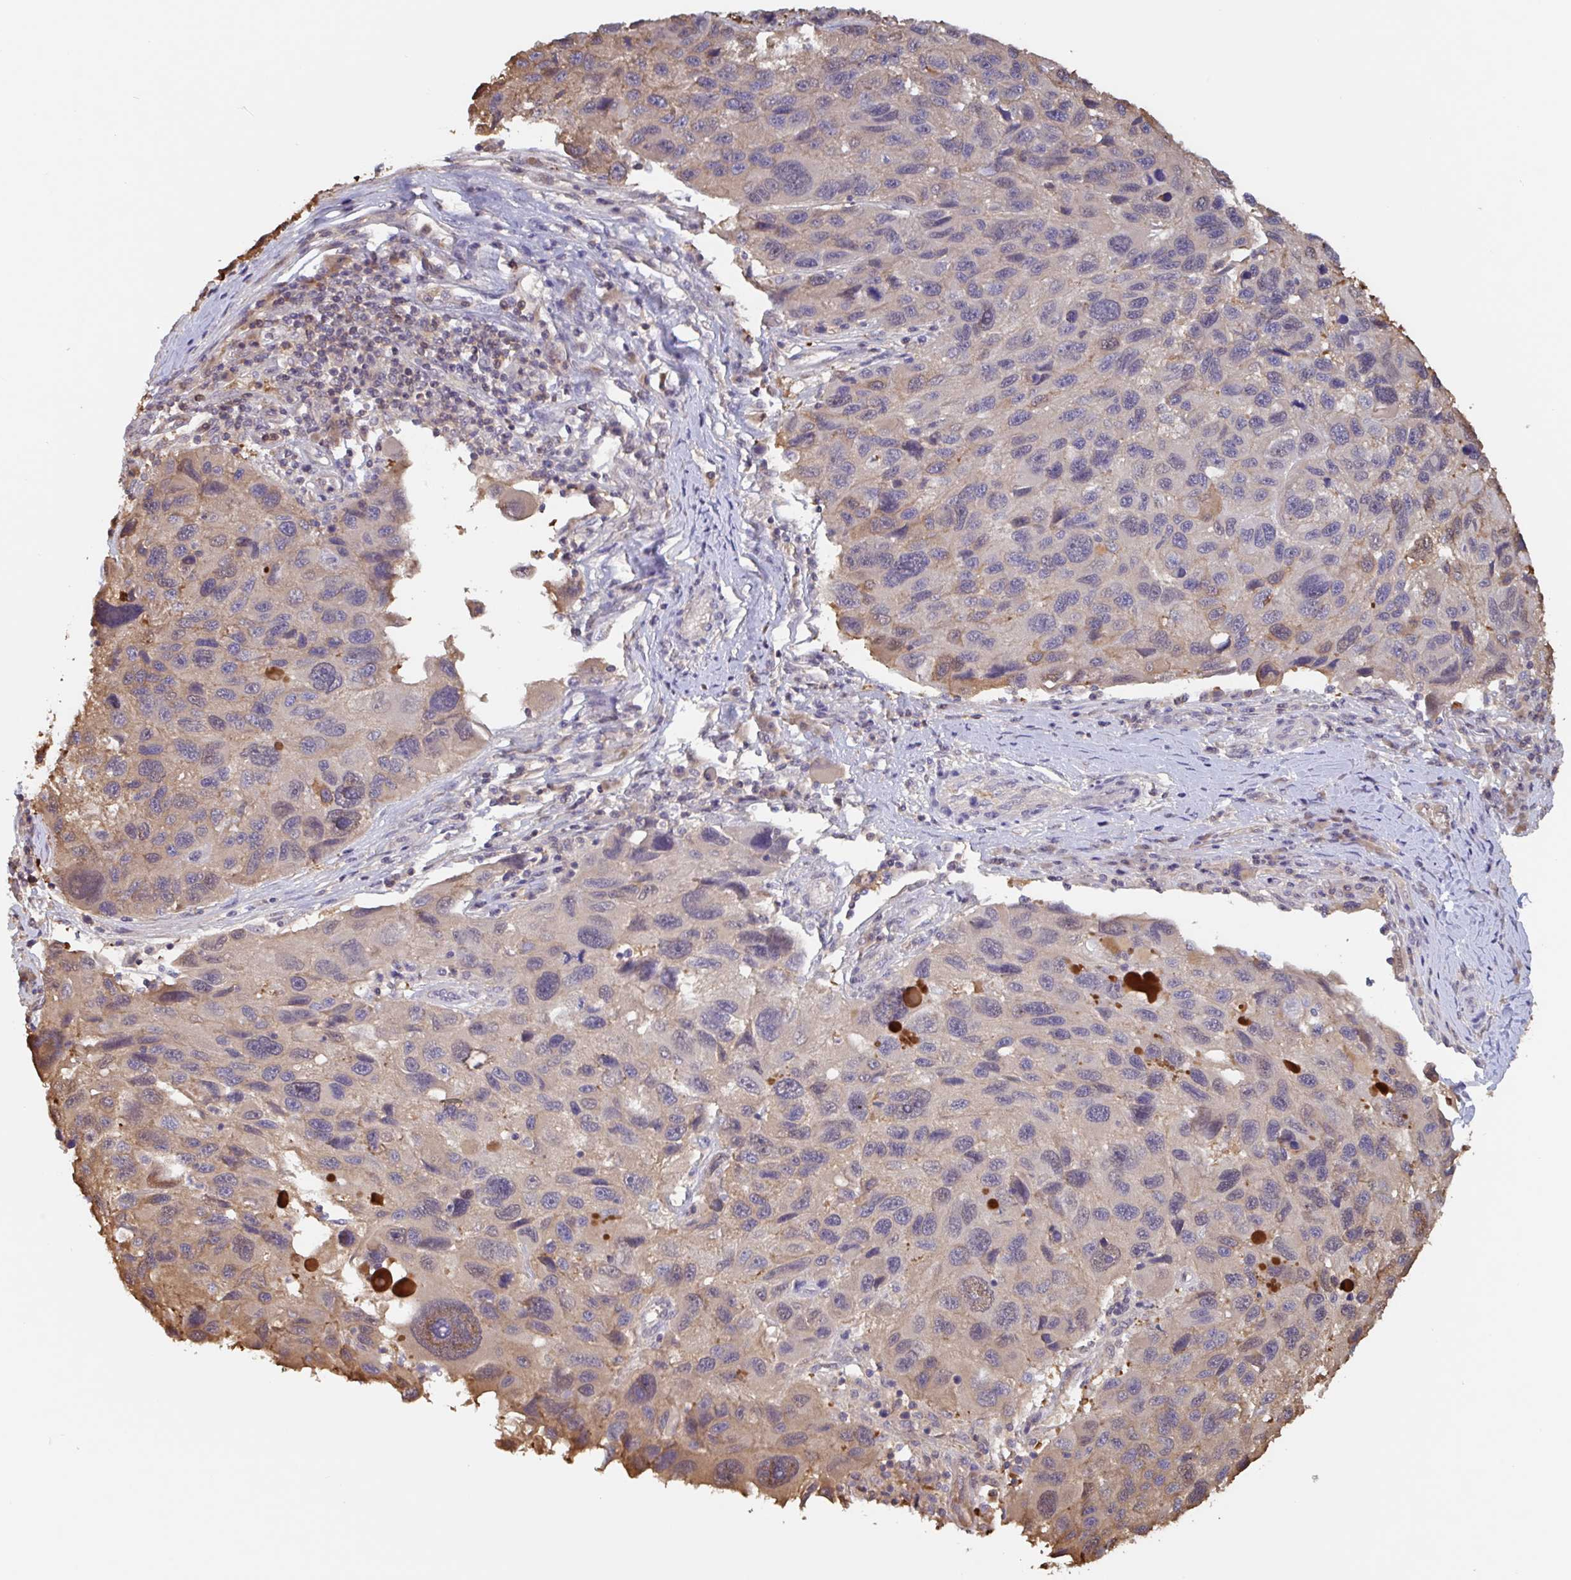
{"staining": {"intensity": "moderate", "quantity": "<25%", "location": "cytoplasmic/membranous"}, "tissue": "melanoma", "cell_type": "Tumor cells", "image_type": "cancer", "snomed": [{"axis": "morphology", "description": "Malignant melanoma, NOS"}, {"axis": "topography", "description": "Skin"}], "caption": "This is an image of immunohistochemistry (IHC) staining of malignant melanoma, which shows moderate staining in the cytoplasmic/membranous of tumor cells.", "gene": "OTOP2", "patient": {"sex": "male", "age": 53}}